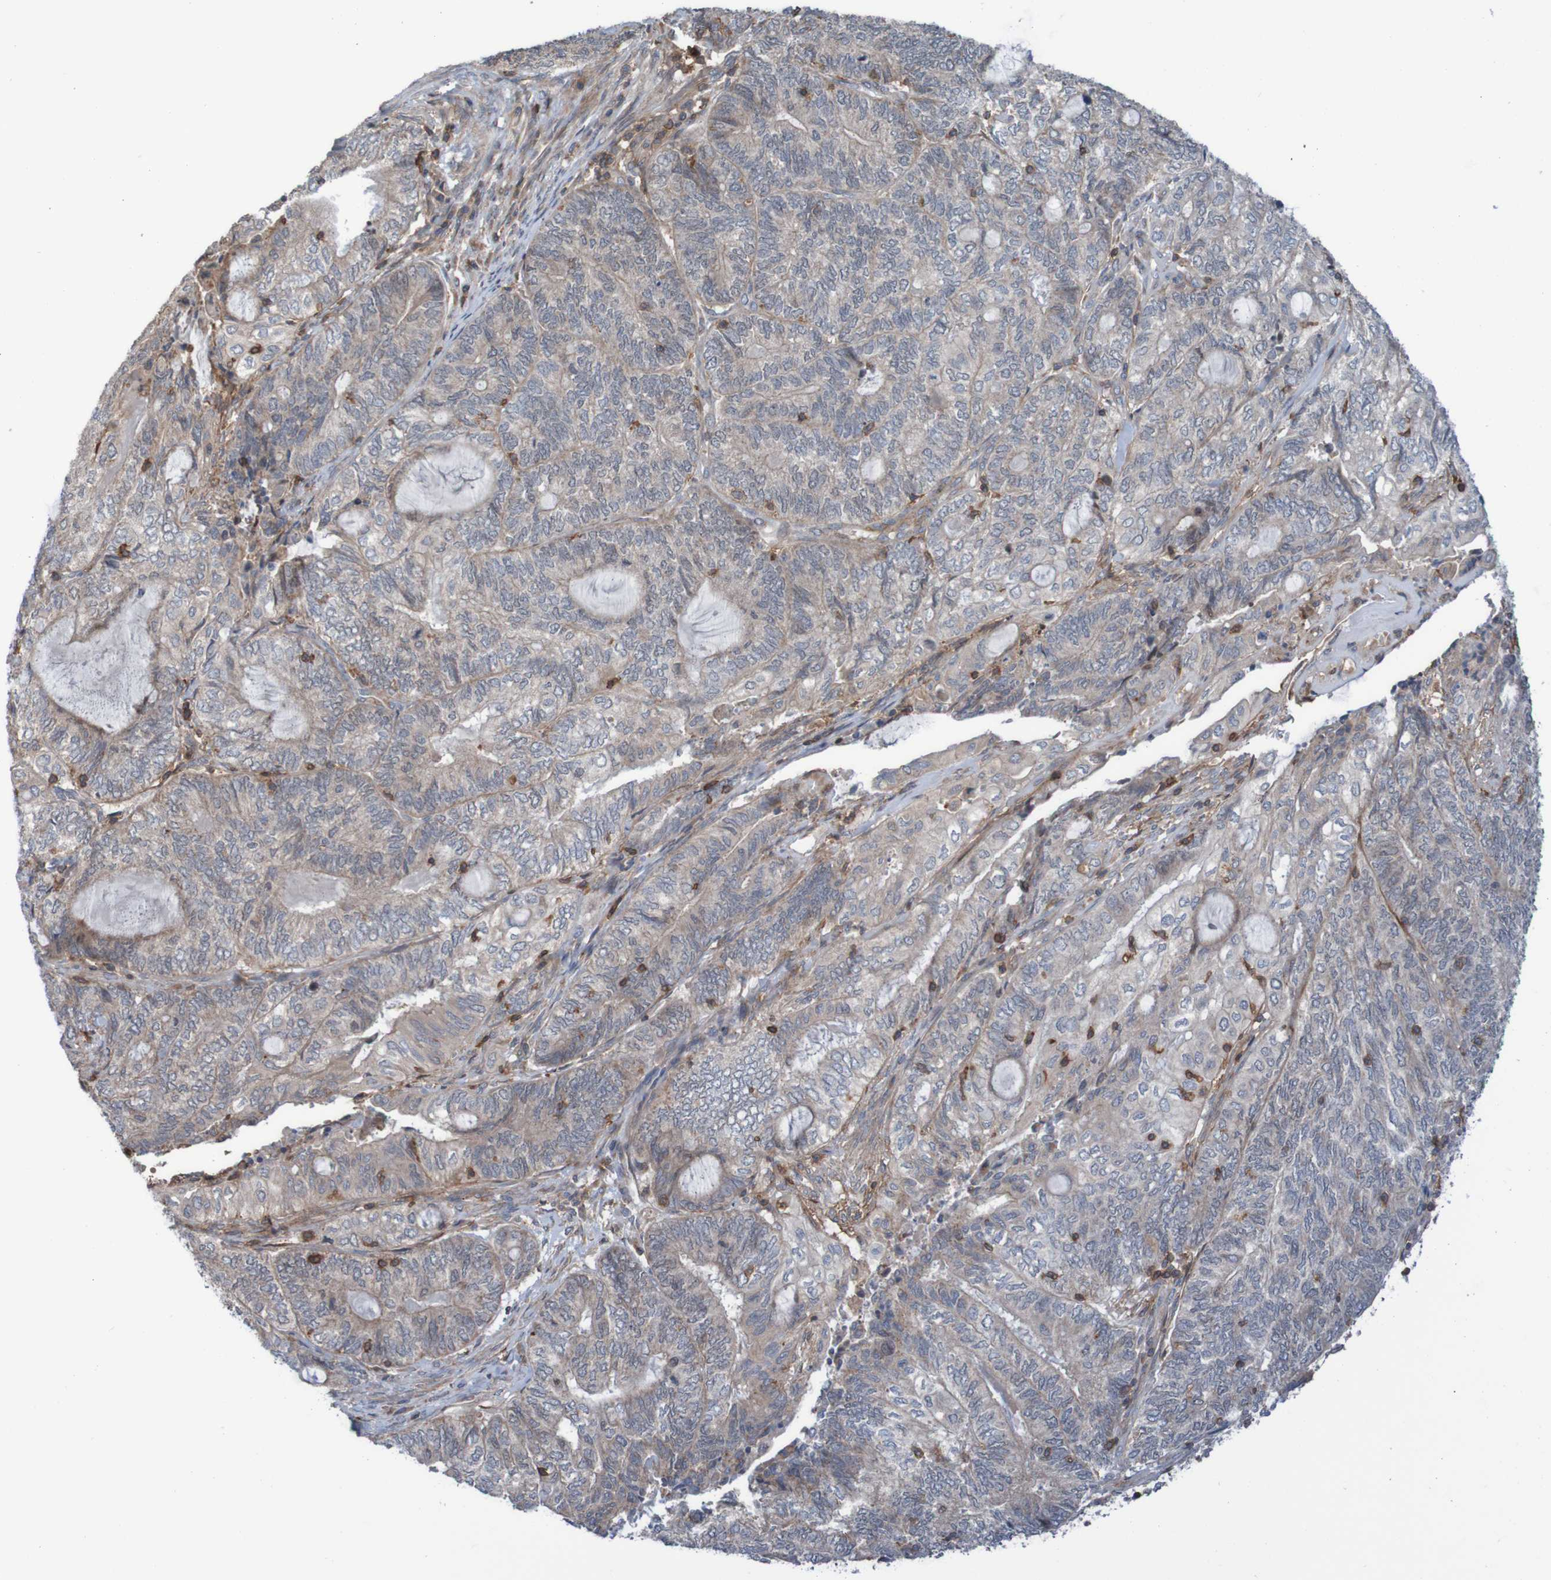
{"staining": {"intensity": "weak", "quantity": ">75%", "location": "cytoplasmic/membranous"}, "tissue": "endometrial cancer", "cell_type": "Tumor cells", "image_type": "cancer", "snomed": [{"axis": "morphology", "description": "Adenocarcinoma, NOS"}, {"axis": "topography", "description": "Uterus"}, {"axis": "topography", "description": "Endometrium"}], "caption": "Immunohistochemistry (IHC) of endometrial cancer (adenocarcinoma) displays low levels of weak cytoplasmic/membranous expression in approximately >75% of tumor cells.", "gene": "PDGFB", "patient": {"sex": "female", "age": 70}}